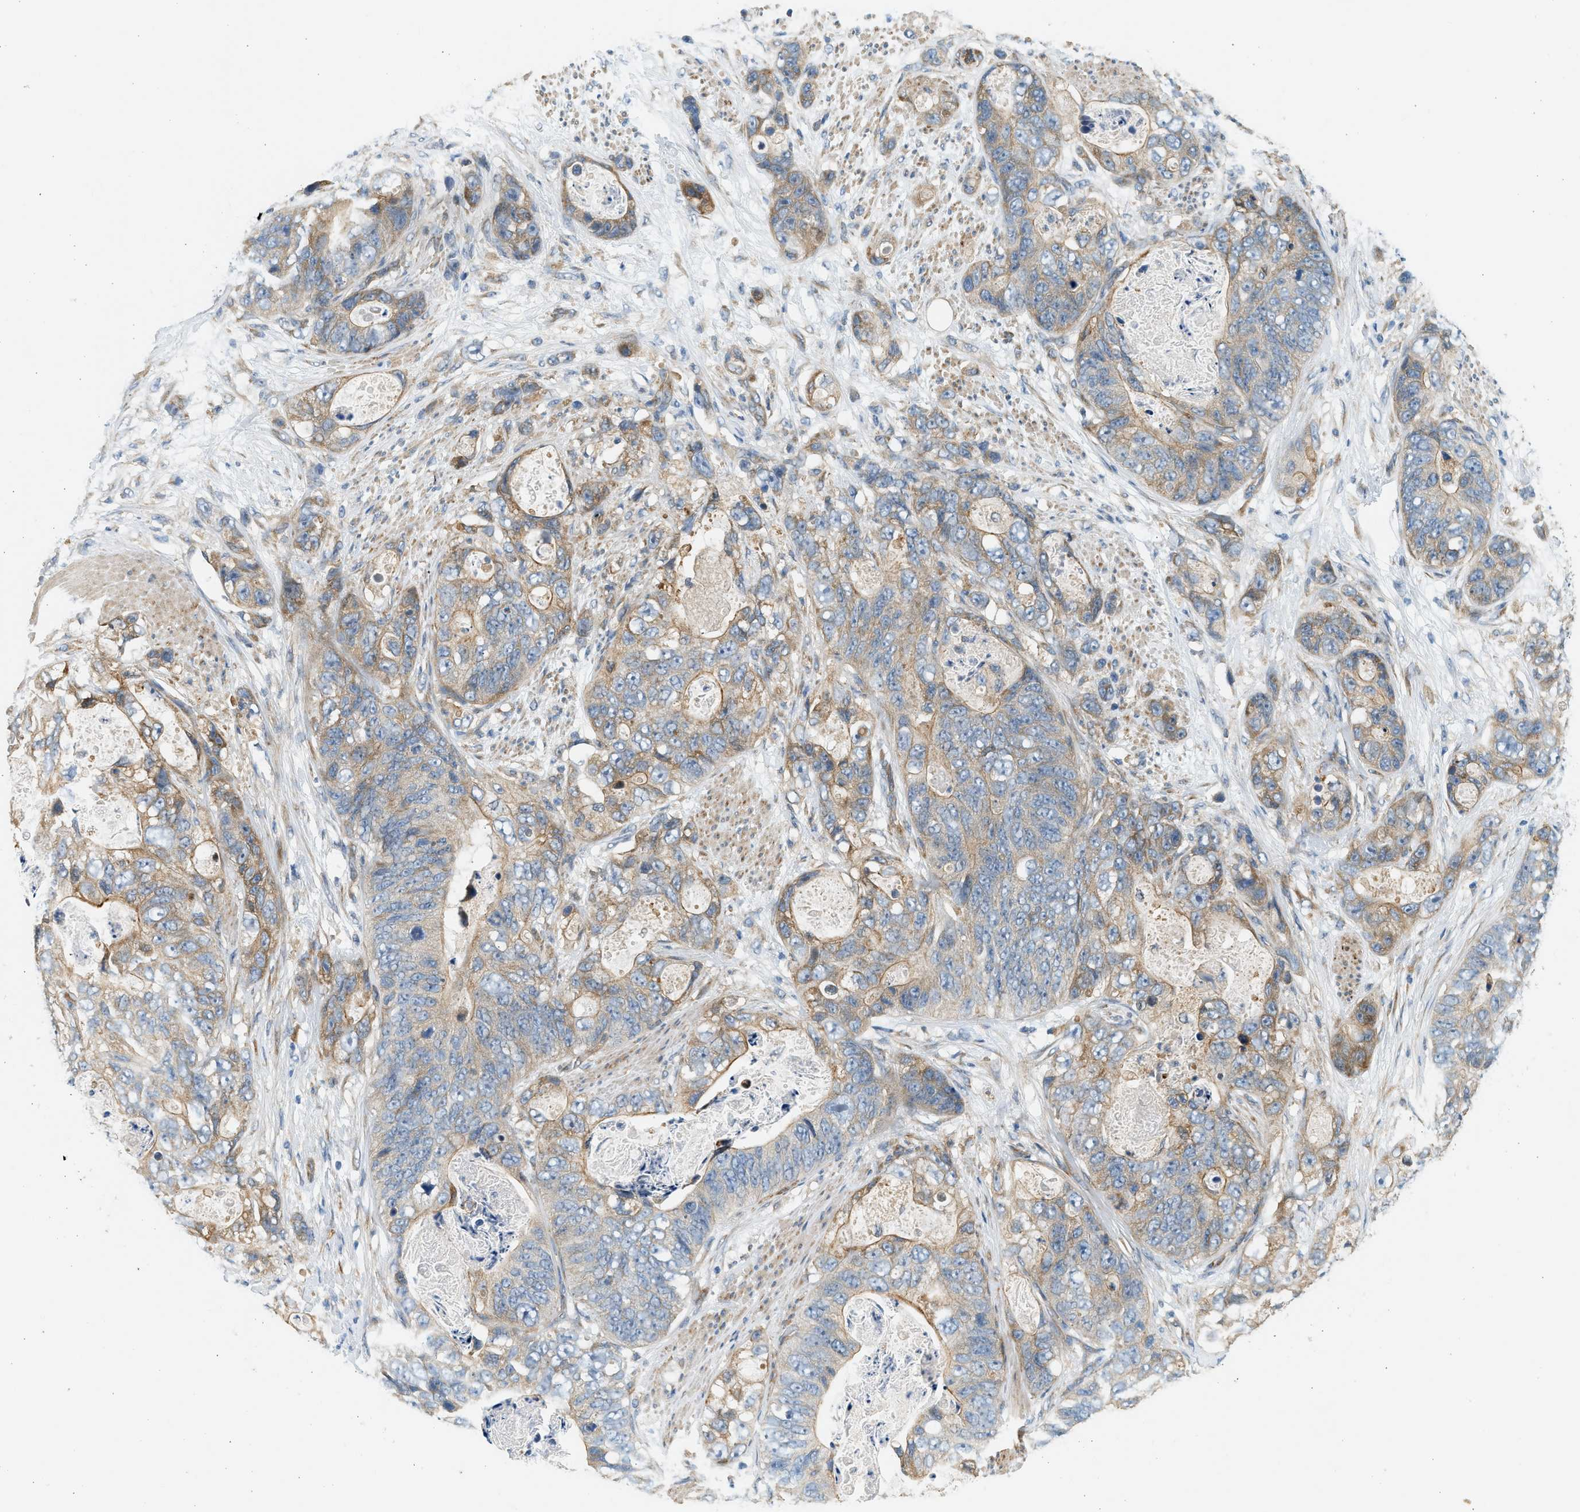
{"staining": {"intensity": "moderate", "quantity": "25%-75%", "location": "cytoplasmic/membranous"}, "tissue": "stomach cancer", "cell_type": "Tumor cells", "image_type": "cancer", "snomed": [{"axis": "morphology", "description": "Adenocarcinoma, NOS"}, {"axis": "topography", "description": "Stomach"}], "caption": "IHC staining of stomach cancer, which reveals medium levels of moderate cytoplasmic/membranous positivity in approximately 25%-75% of tumor cells indicating moderate cytoplasmic/membranous protein expression. The staining was performed using DAB (brown) for protein detection and nuclei were counterstained in hematoxylin (blue).", "gene": "KDELR2", "patient": {"sex": "female", "age": 89}}